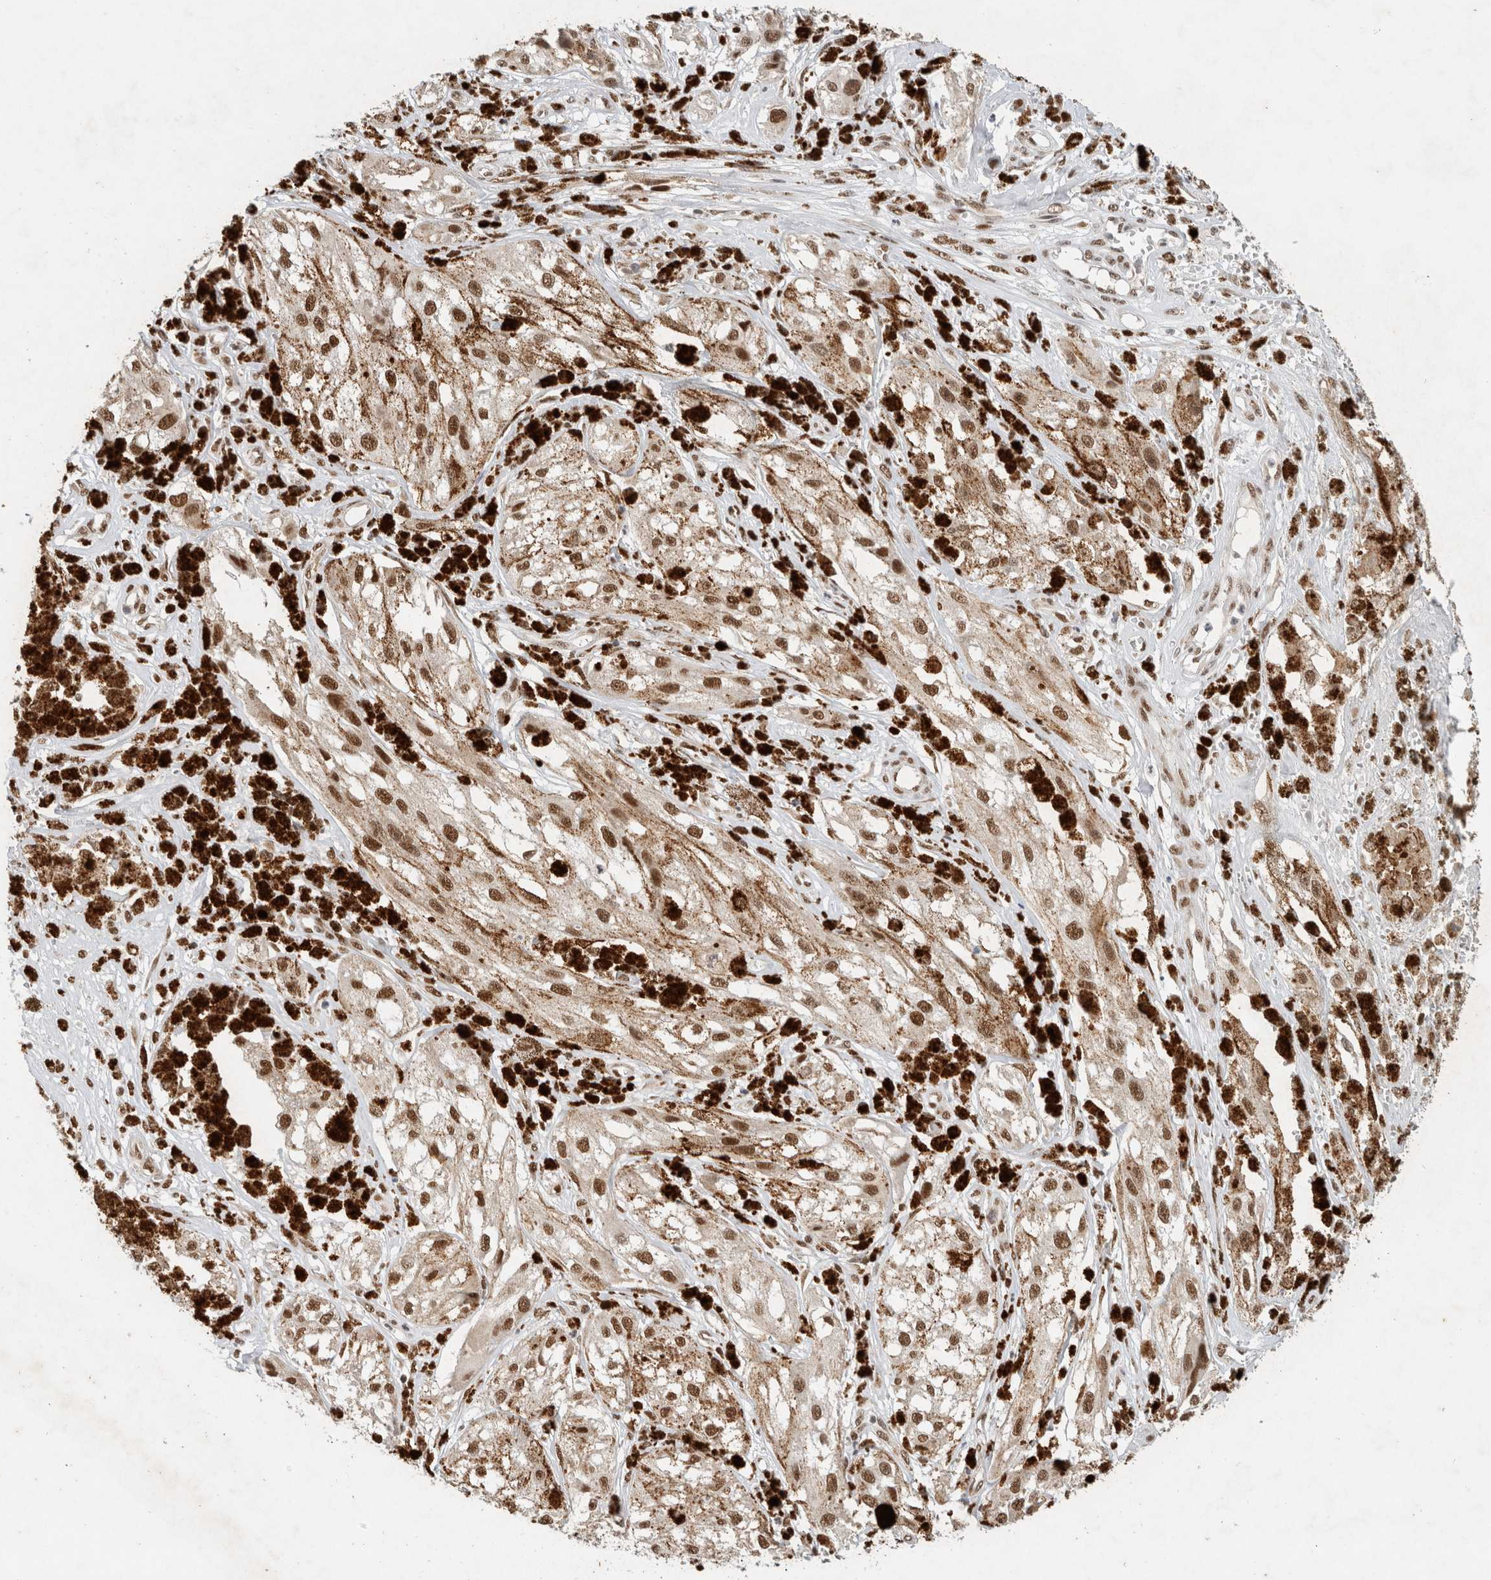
{"staining": {"intensity": "weak", "quantity": ">75%", "location": "nuclear"}, "tissue": "melanoma", "cell_type": "Tumor cells", "image_type": "cancer", "snomed": [{"axis": "morphology", "description": "Malignant melanoma, NOS"}, {"axis": "topography", "description": "Skin"}], "caption": "Brown immunohistochemical staining in malignant melanoma exhibits weak nuclear expression in about >75% of tumor cells.", "gene": "DDX42", "patient": {"sex": "male", "age": 88}}